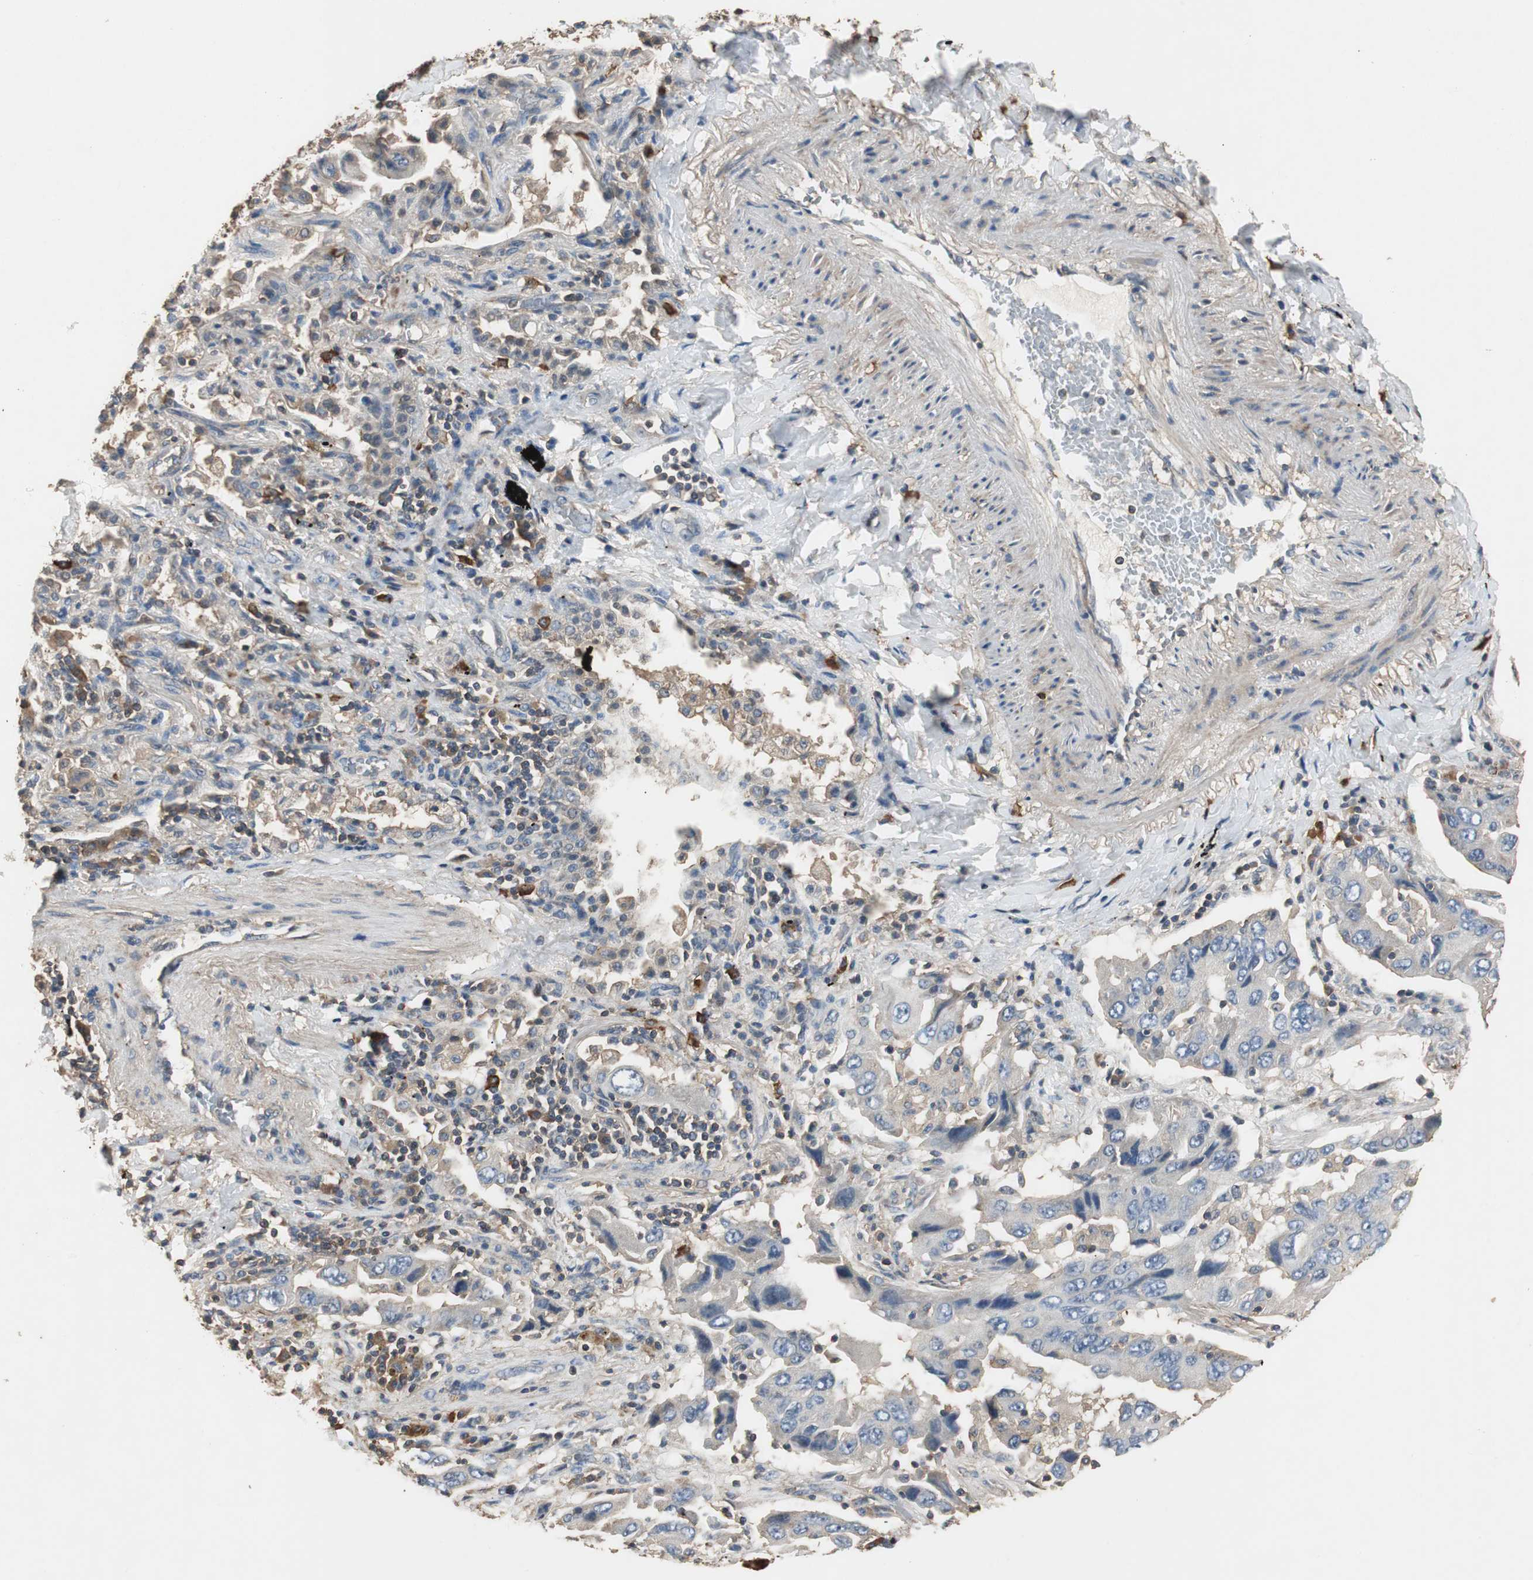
{"staining": {"intensity": "weak", "quantity": "<25%", "location": "cytoplasmic/membranous"}, "tissue": "lung cancer", "cell_type": "Tumor cells", "image_type": "cancer", "snomed": [{"axis": "morphology", "description": "Adenocarcinoma, NOS"}, {"axis": "topography", "description": "Lung"}], "caption": "There is no significant expression in tumor cells of lung cancer.", "gene": "TNFRSF14", "patient": {"sex": "female", "age": 65}}